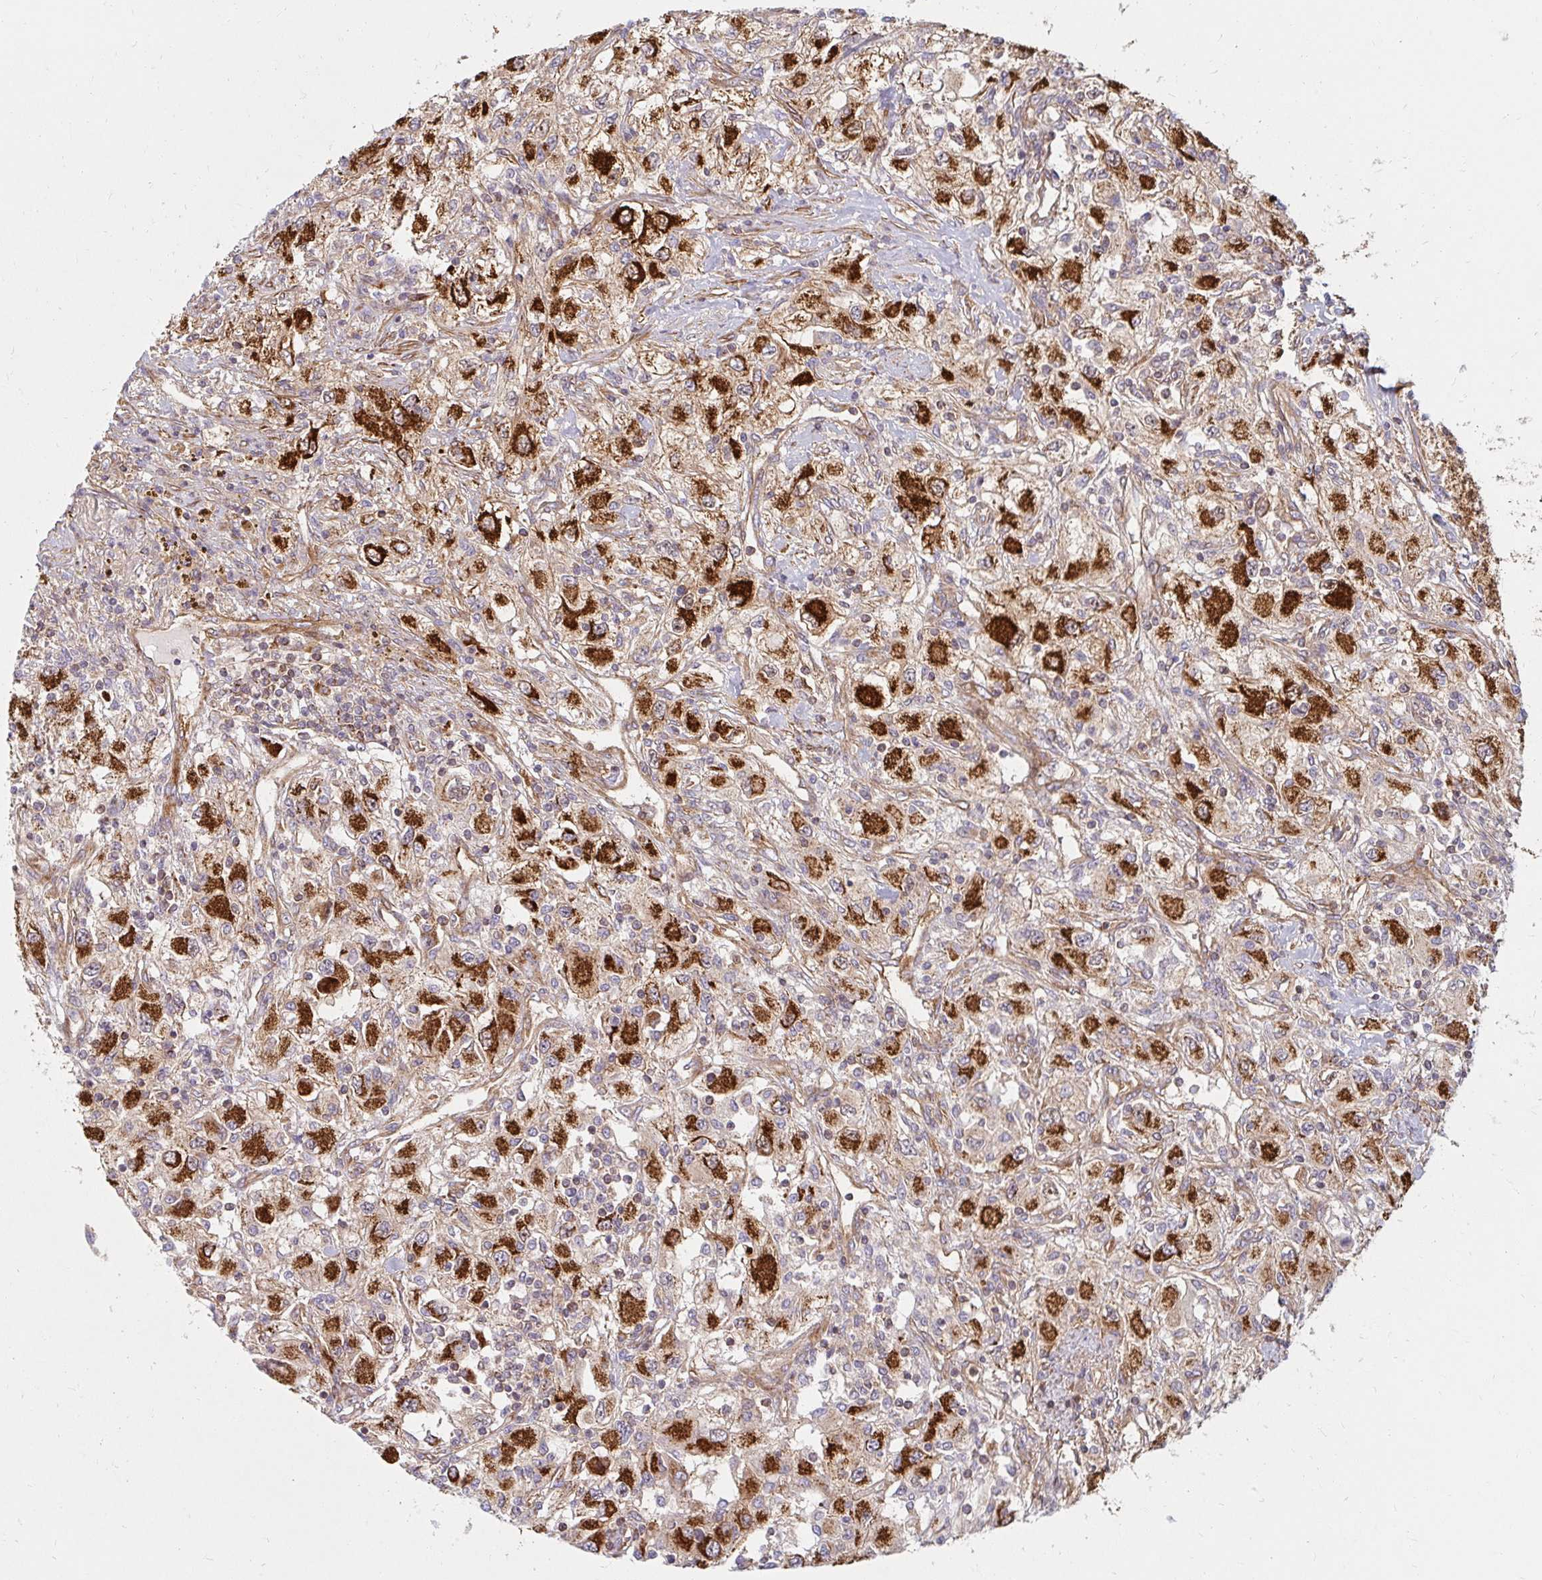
{"staining": {"intensity": "strong", "quantity": "25%-75%", "location": "cytoplasmic/membranous"}, "tissue": "renal cancer", "cell_type": "Tumor cells", "image_type": "cancer", "snomed": [{"axis": "morphology", "description": "Adenocarcinoma, NOS"}, {"axis": "topography", "description": "Kidney"}], "caption": "Brown immunohistochemical staining in human adenocarcinoma (renal) reveals strong cytoplasmic/membranous expression in about 25%-75% of tumor cells.", "gene": "BTF3", "patient": {"sex": "female", "age": 67}}